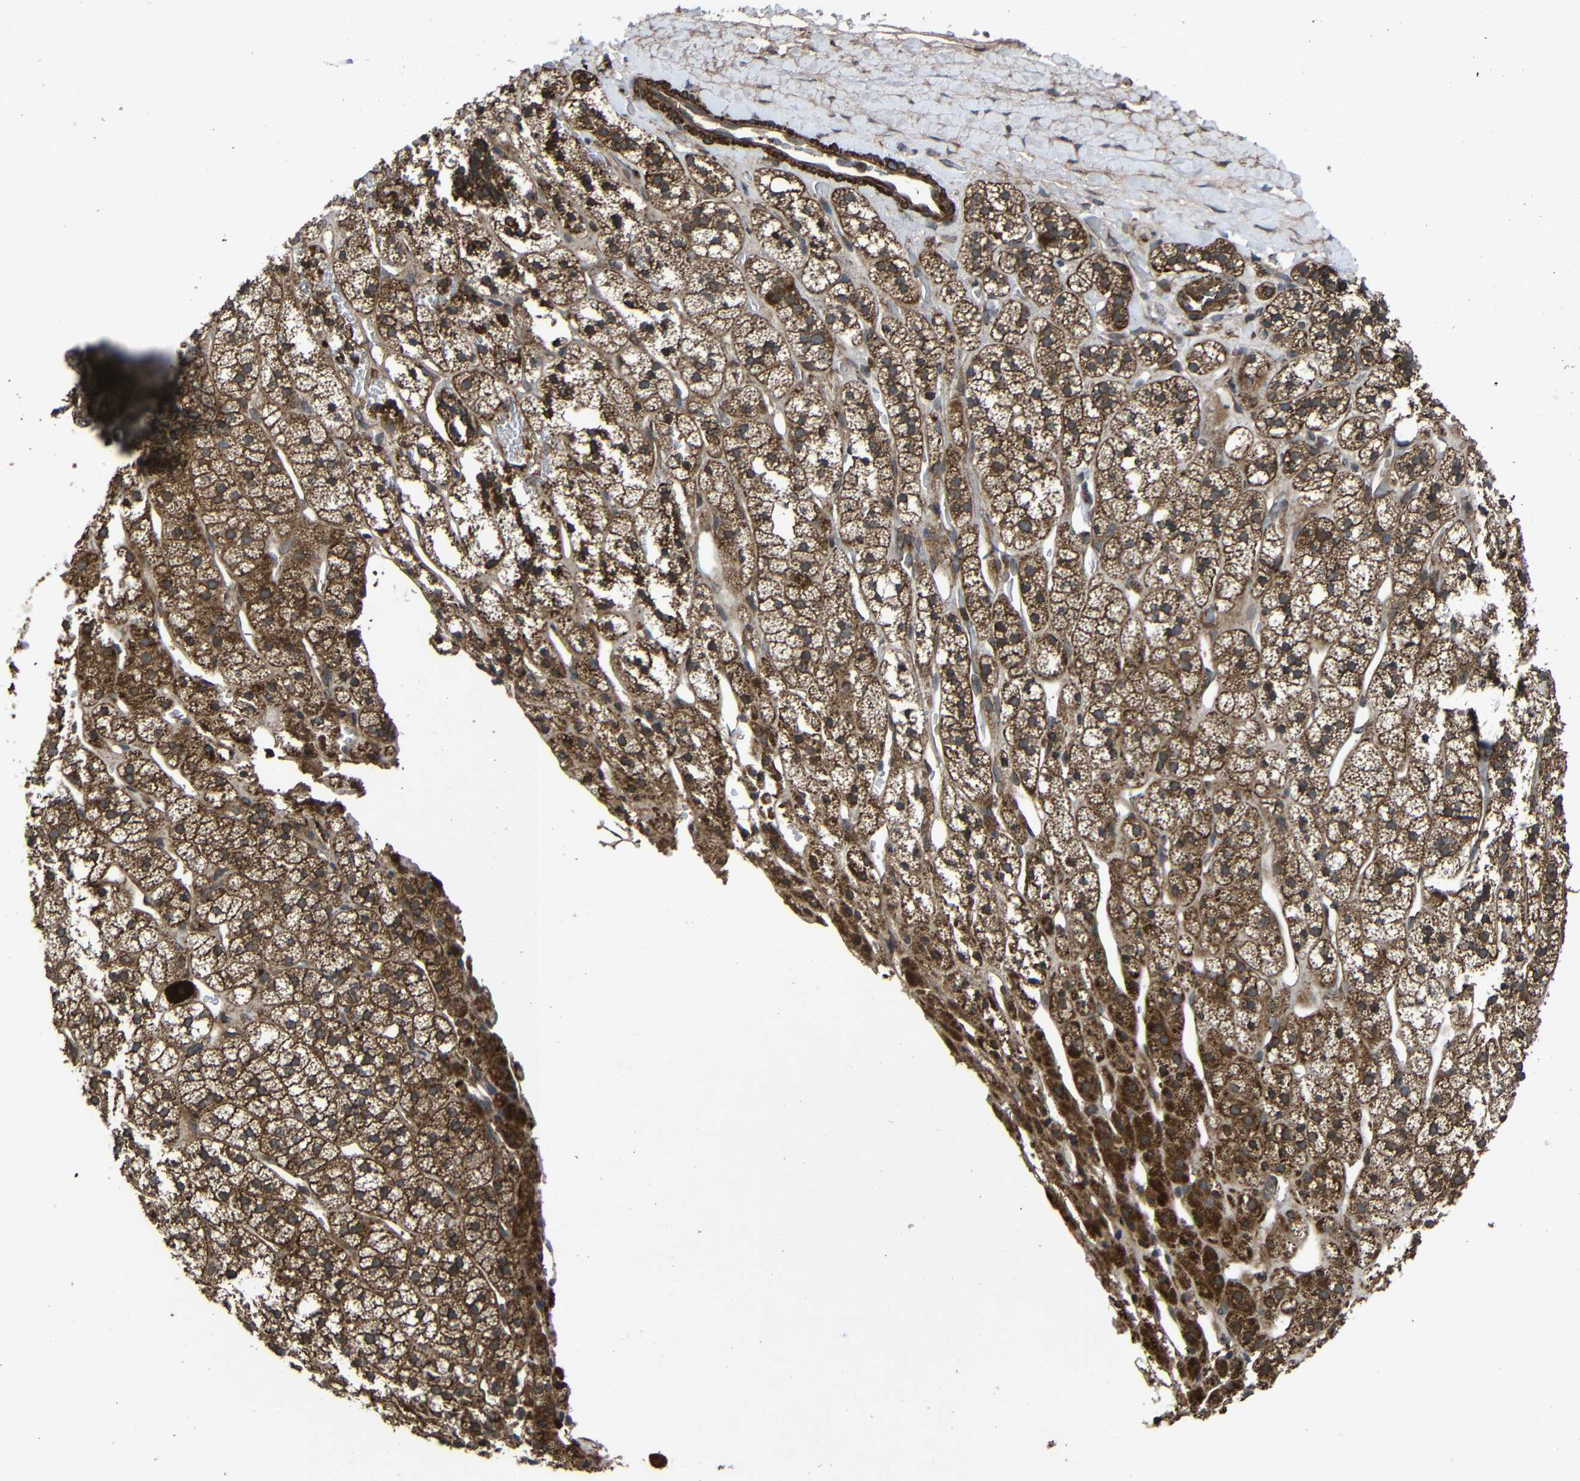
{"staining": {"intensity": "strong", "quantity": ">75%", "location": "cytoplasmic/membranous"}, "tissue": "adrenal gland", "cell_type": "Glandular cells", "image_type": "normal", "snomed": [{"axis": "morphology", "description": "Normal tissue, NOS"}, {"axis": "topography", "description": "Adrenal gland"}], "caption": "DAB (3,3'-diaminobenzidine) immunohistochemical staining of unremarkable human adrenal gland shows strong cytoplasmic/membranous protein expression in about >75% of glandular cells. (brown staining indicates protein expression, while blue staining denotes nuclei).", "gene": "C1GALT1", "patient": {"sex": "male", "age": 56}}